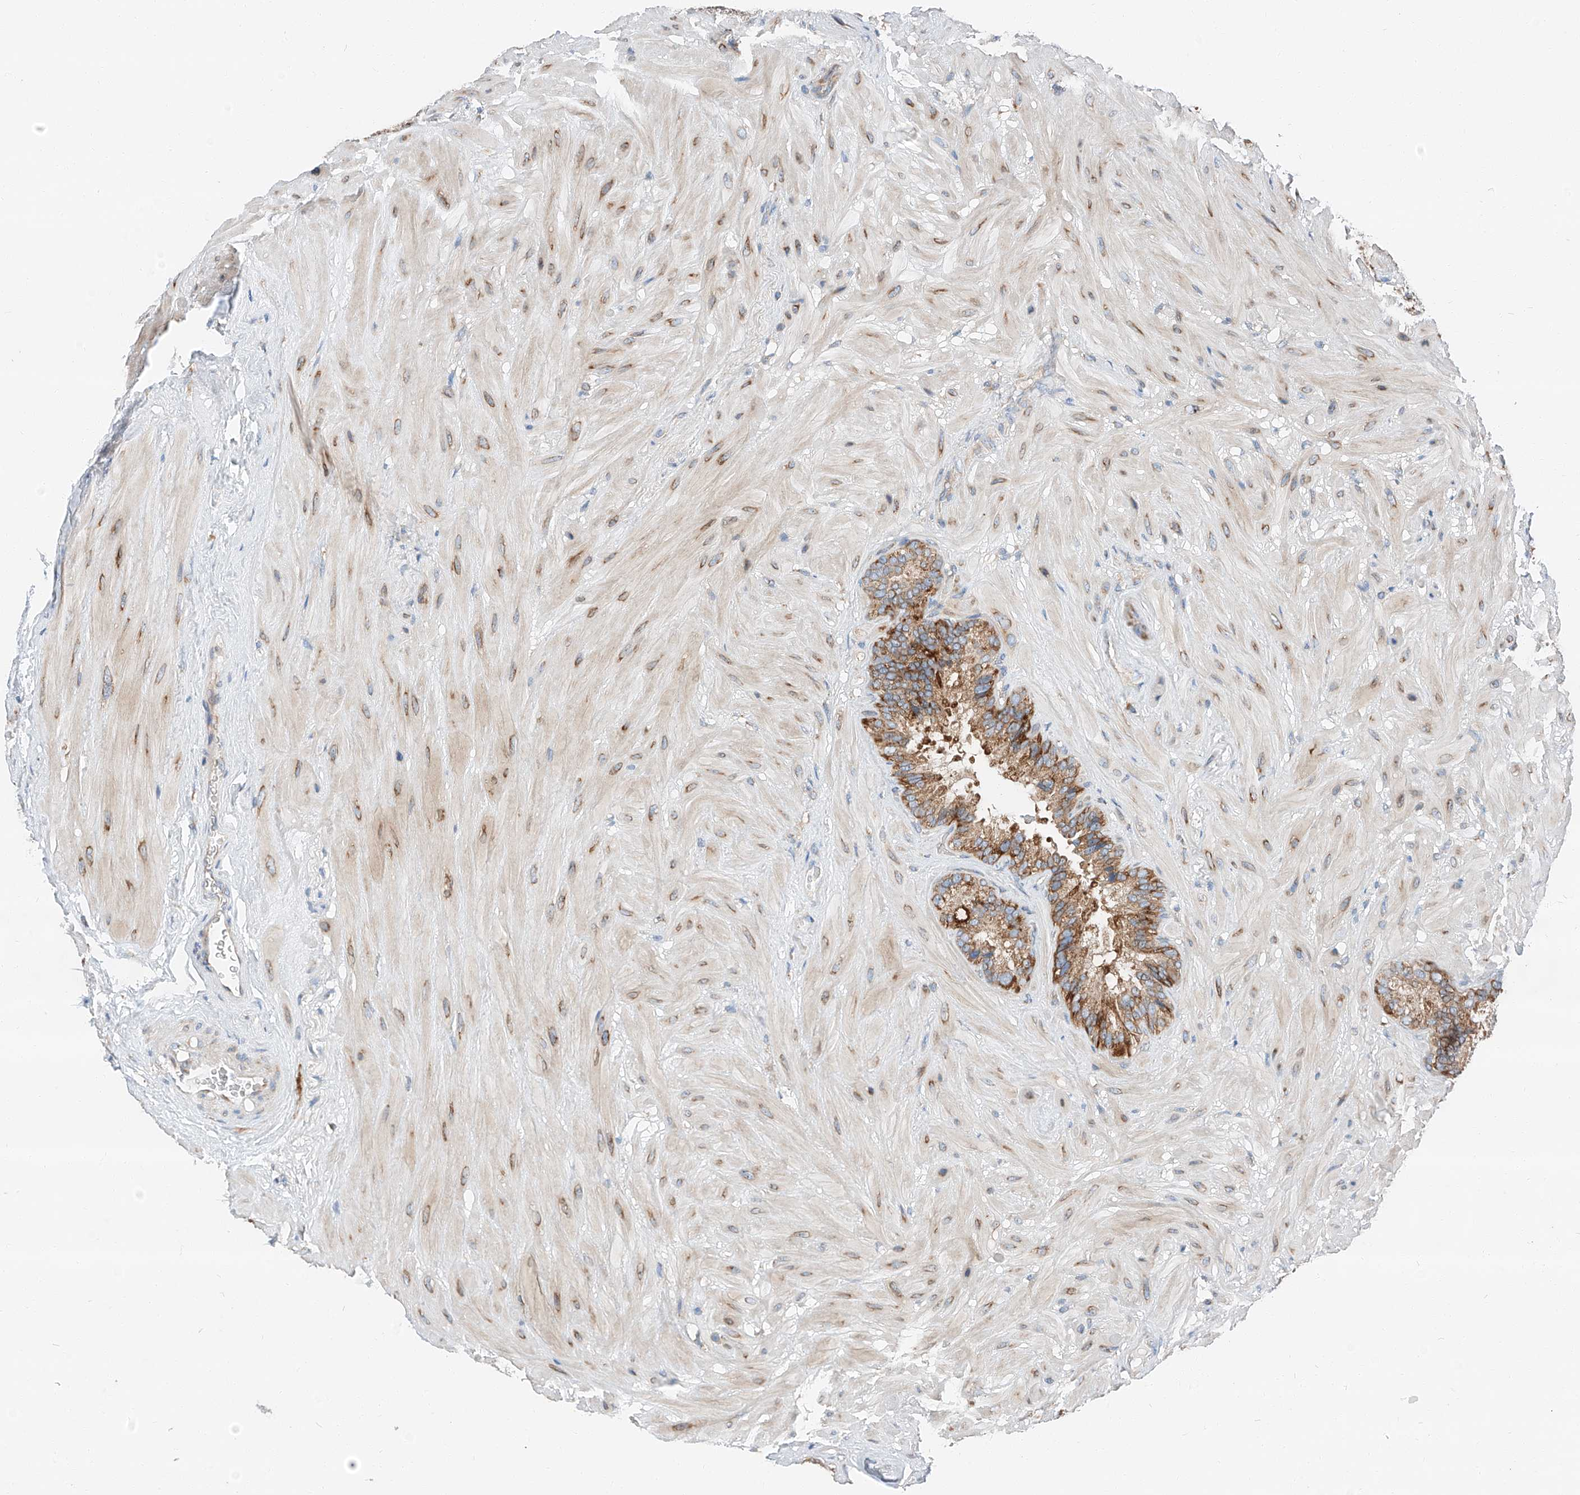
{"staining": {"intensity": "strong", "quantity": ">75%", "location": "cytoplasmic/membranous"}, "tissue": "seminal vesicle", "cell_type": "Glandular cells", "image_type": "normal", "snomed": [{"axis": "morphology", "description": "Normal tissue, NOS"}, {"axis": "topography", "description": "Prostate"}, {"axis": "topography", "description": "Seminal veicle"}], "caption": "Immunohistochemical staining of normal human seminal vesicle demonstrates strong cytoplasmic/membranous protein positivity in approximately >75% of glandular cells. Nuclei are stained in blue.", "gene": "ZC3H15", "patient": {"sex": "male", "age": 68}}